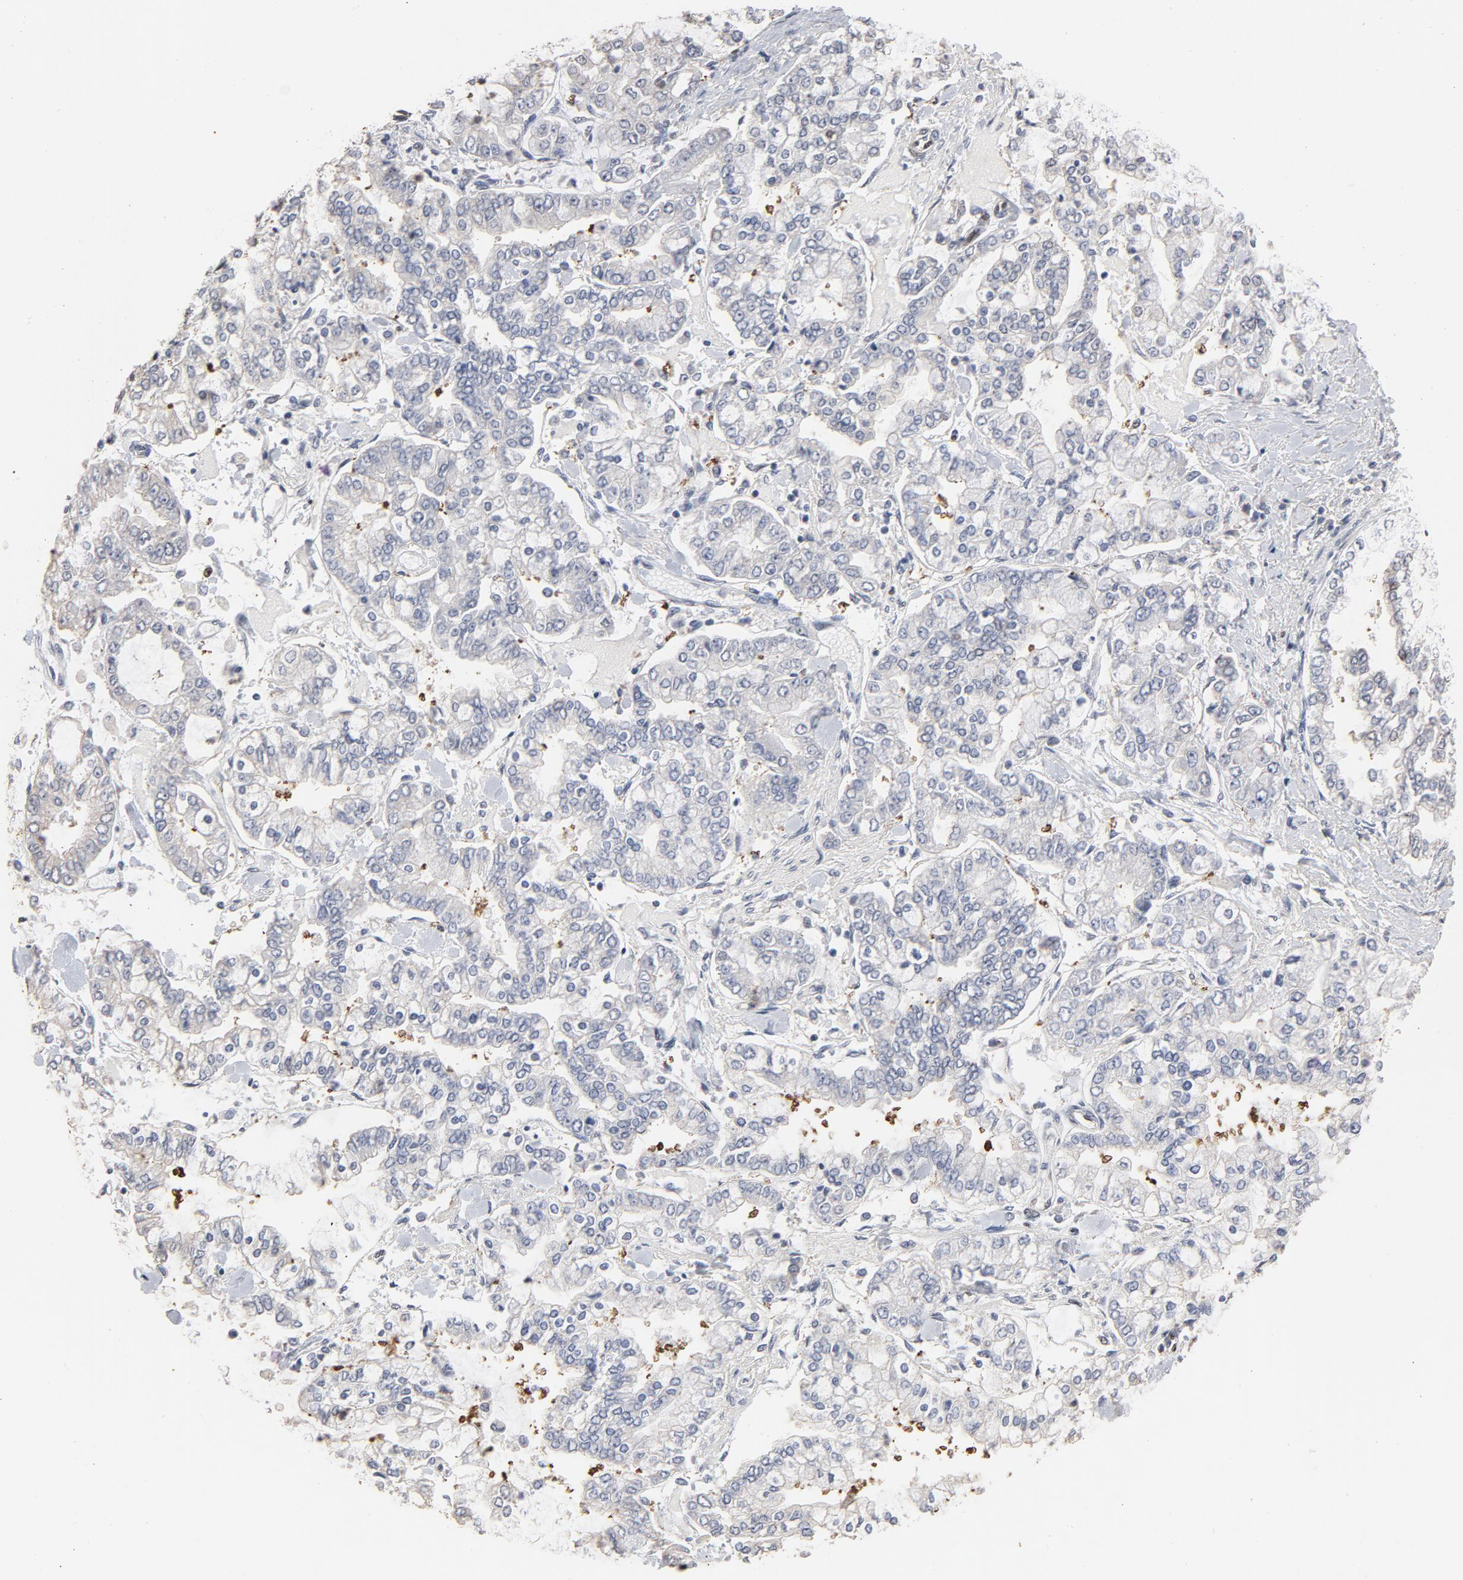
{"staining": {"intensity": "negative", "quantity": "none", "location": "none"}, "tissue": "stomach cancer", "cell_type": "Tumor cells", "image_type": "cancer", "snomed": [{"axis": "morphology", "description": "Normal tissue, NOS"}, {"axis": "morphology", "description": "Adenocarcinoma, NOS"}, {"axis": "topography", "description": "Stomach, upper"}, {"axis": "topography", "description": "Stomach"}], "caption": "The histopathology image exhibits no significant expression in tumor cells of stomach adenocarcinoma.", "gene": "TP53RK", "patient": {"sex": "male", "age": 76}}